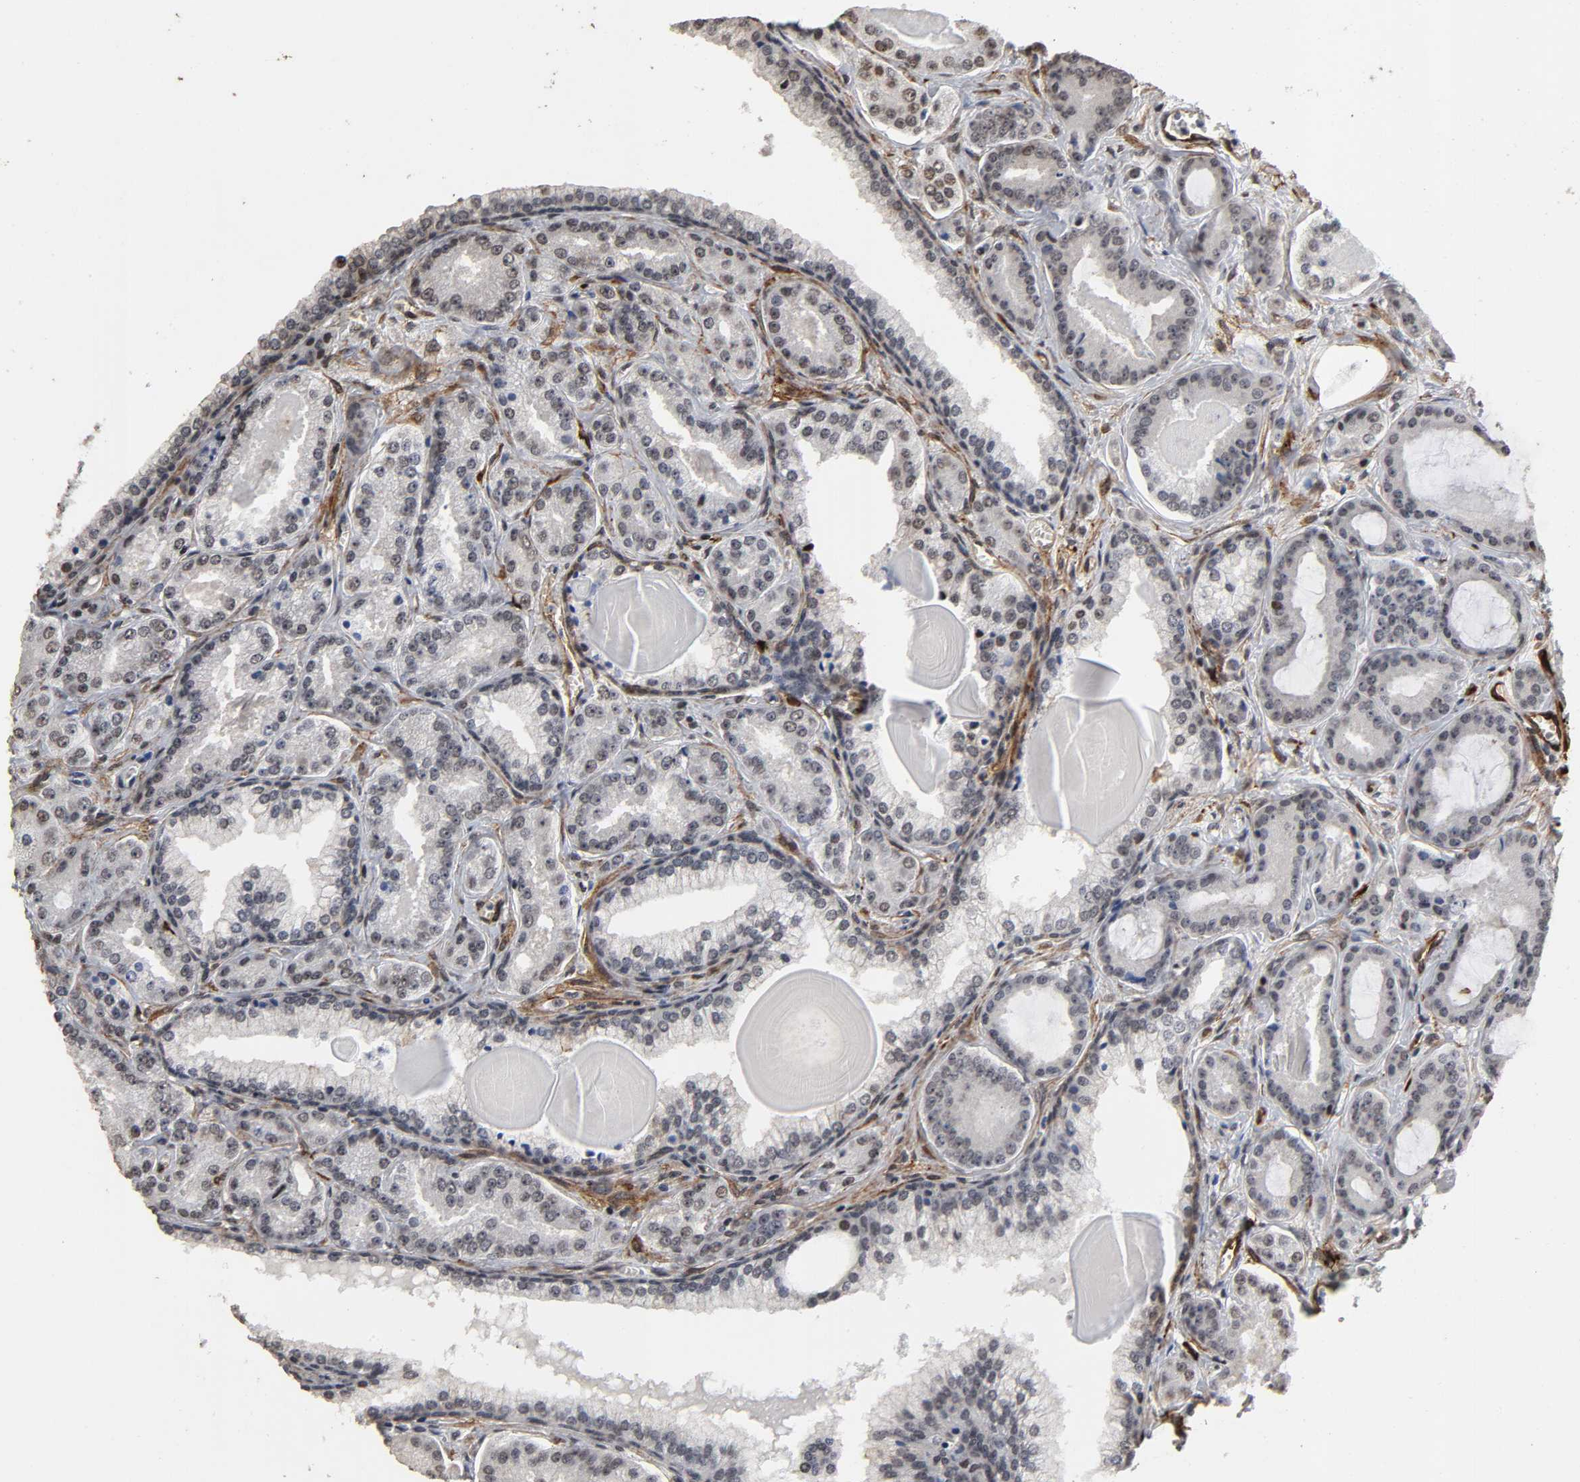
{"staining": {"intensity": "strong", "quantity": "<25%", "location": "cytoplasmic/membranous,nuclear"}, "tissue": "prostate cancer", "cell_type": "Tumor cells", "image_type": "cancer", "snomed": [{"axis": "morphology", "description": "Adenocarcinoma, Low grade"}, {"axis": "topography", "description": "Prostate"}], "caption": "Immunohistochemical staining of prostate adenocarcinoma (low-grade) reveals strong cytoplasmic/membranous and nuclear protein staining in about <25% of tumor cells.", "gene": "AHNAK2", "patient": {"sex": "male", "age": 59}}